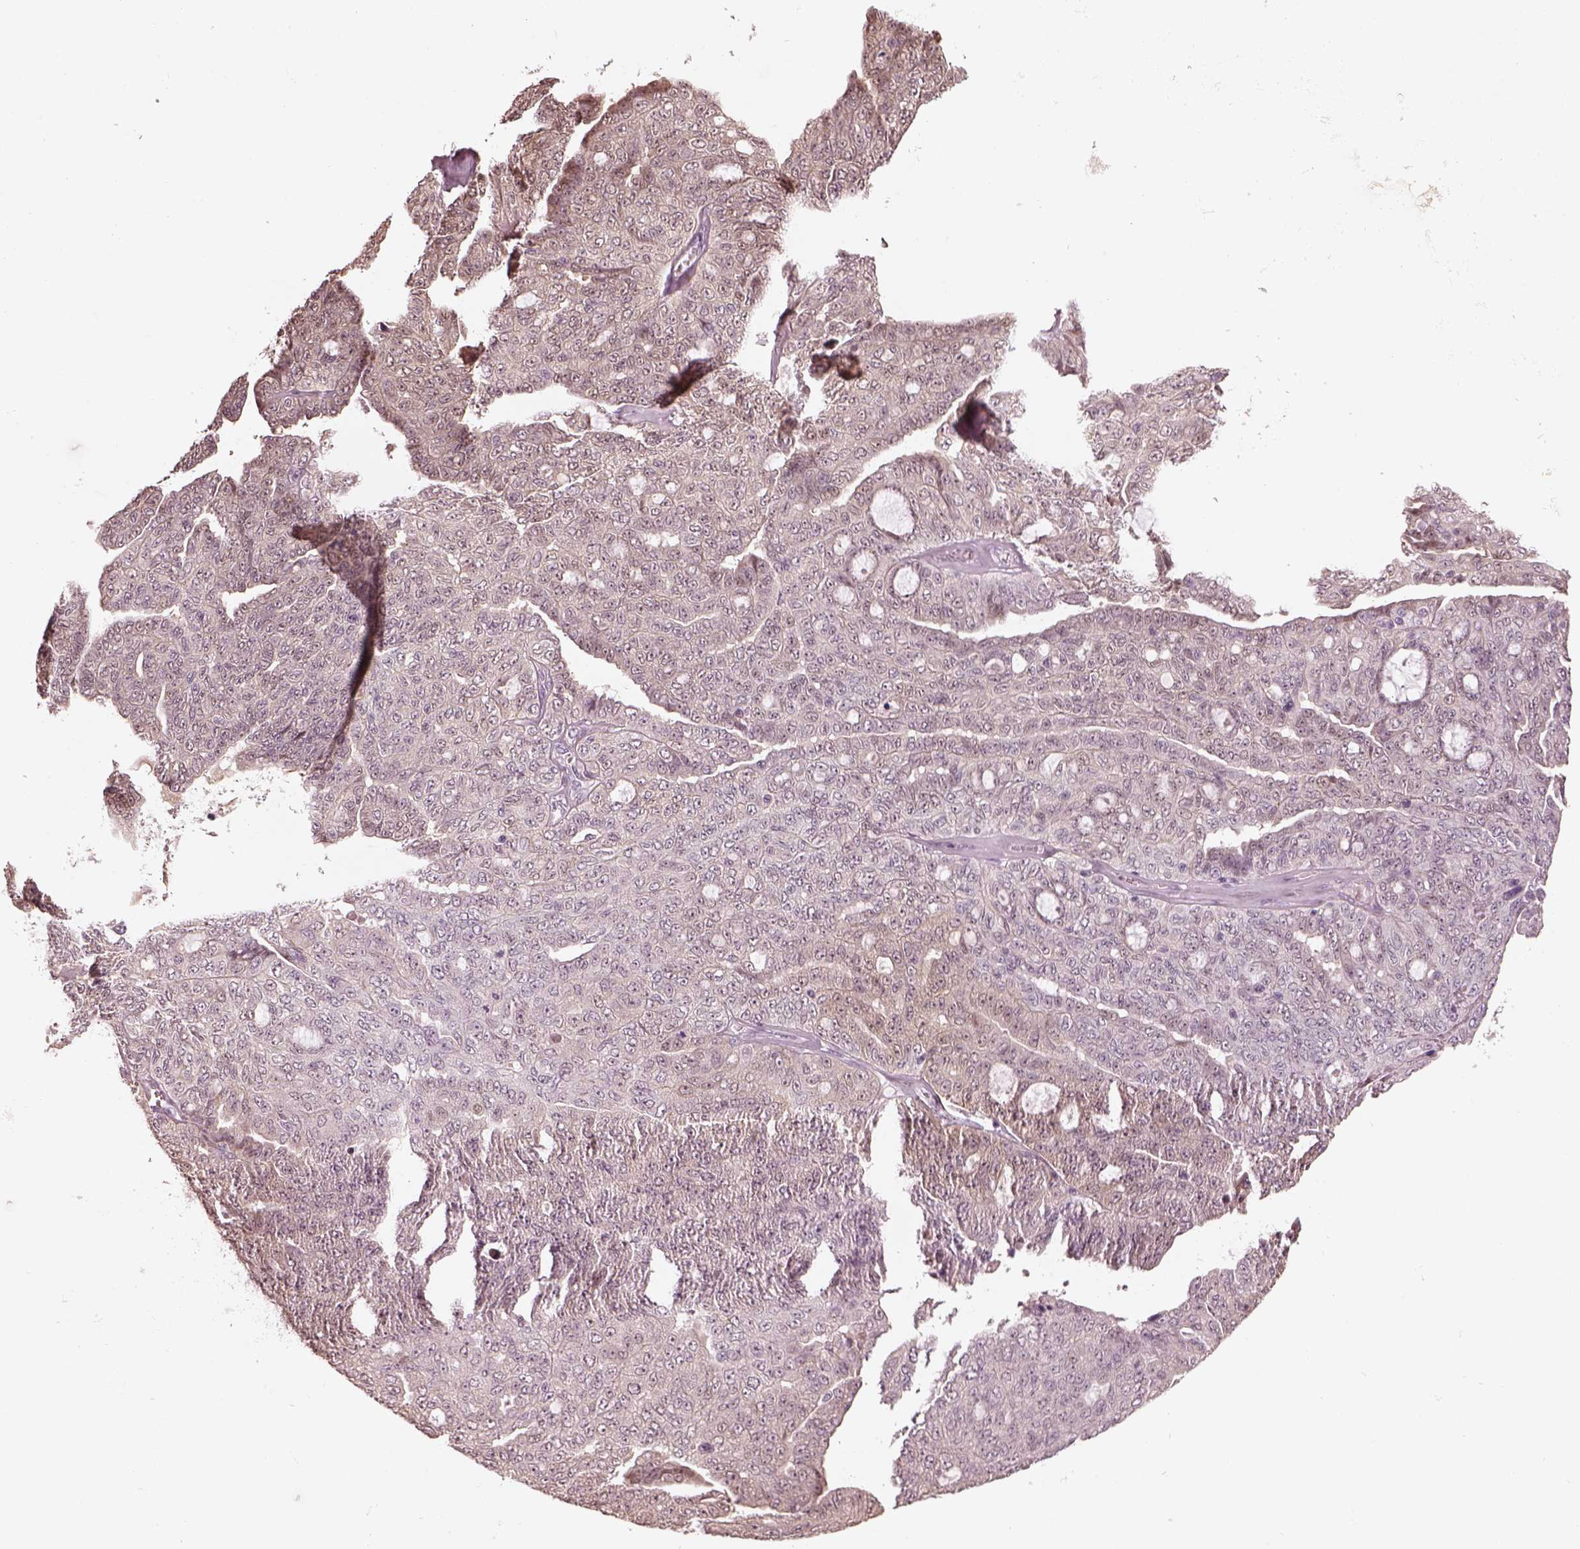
{"staining": {"intensity": "weak", "quantity": "<25%", "location": "cytoplasmic/membranous"}, "tissue": "ovarian cancer", "cell_type": "Tumor cells", "image_type": "cancer", "snomed": [{"axis": "morphology", "description": "Cystadenocarcinoma, serous, NOS"}, {"axis": "topography", "description": "Ovary"}], "caption": "The micrograph shows no staining of tumor cells in ovarian cancer (serous cystadenocarcinoma).", "gene": "EGR4", "patient": {"sex": "female", "age": 71}}